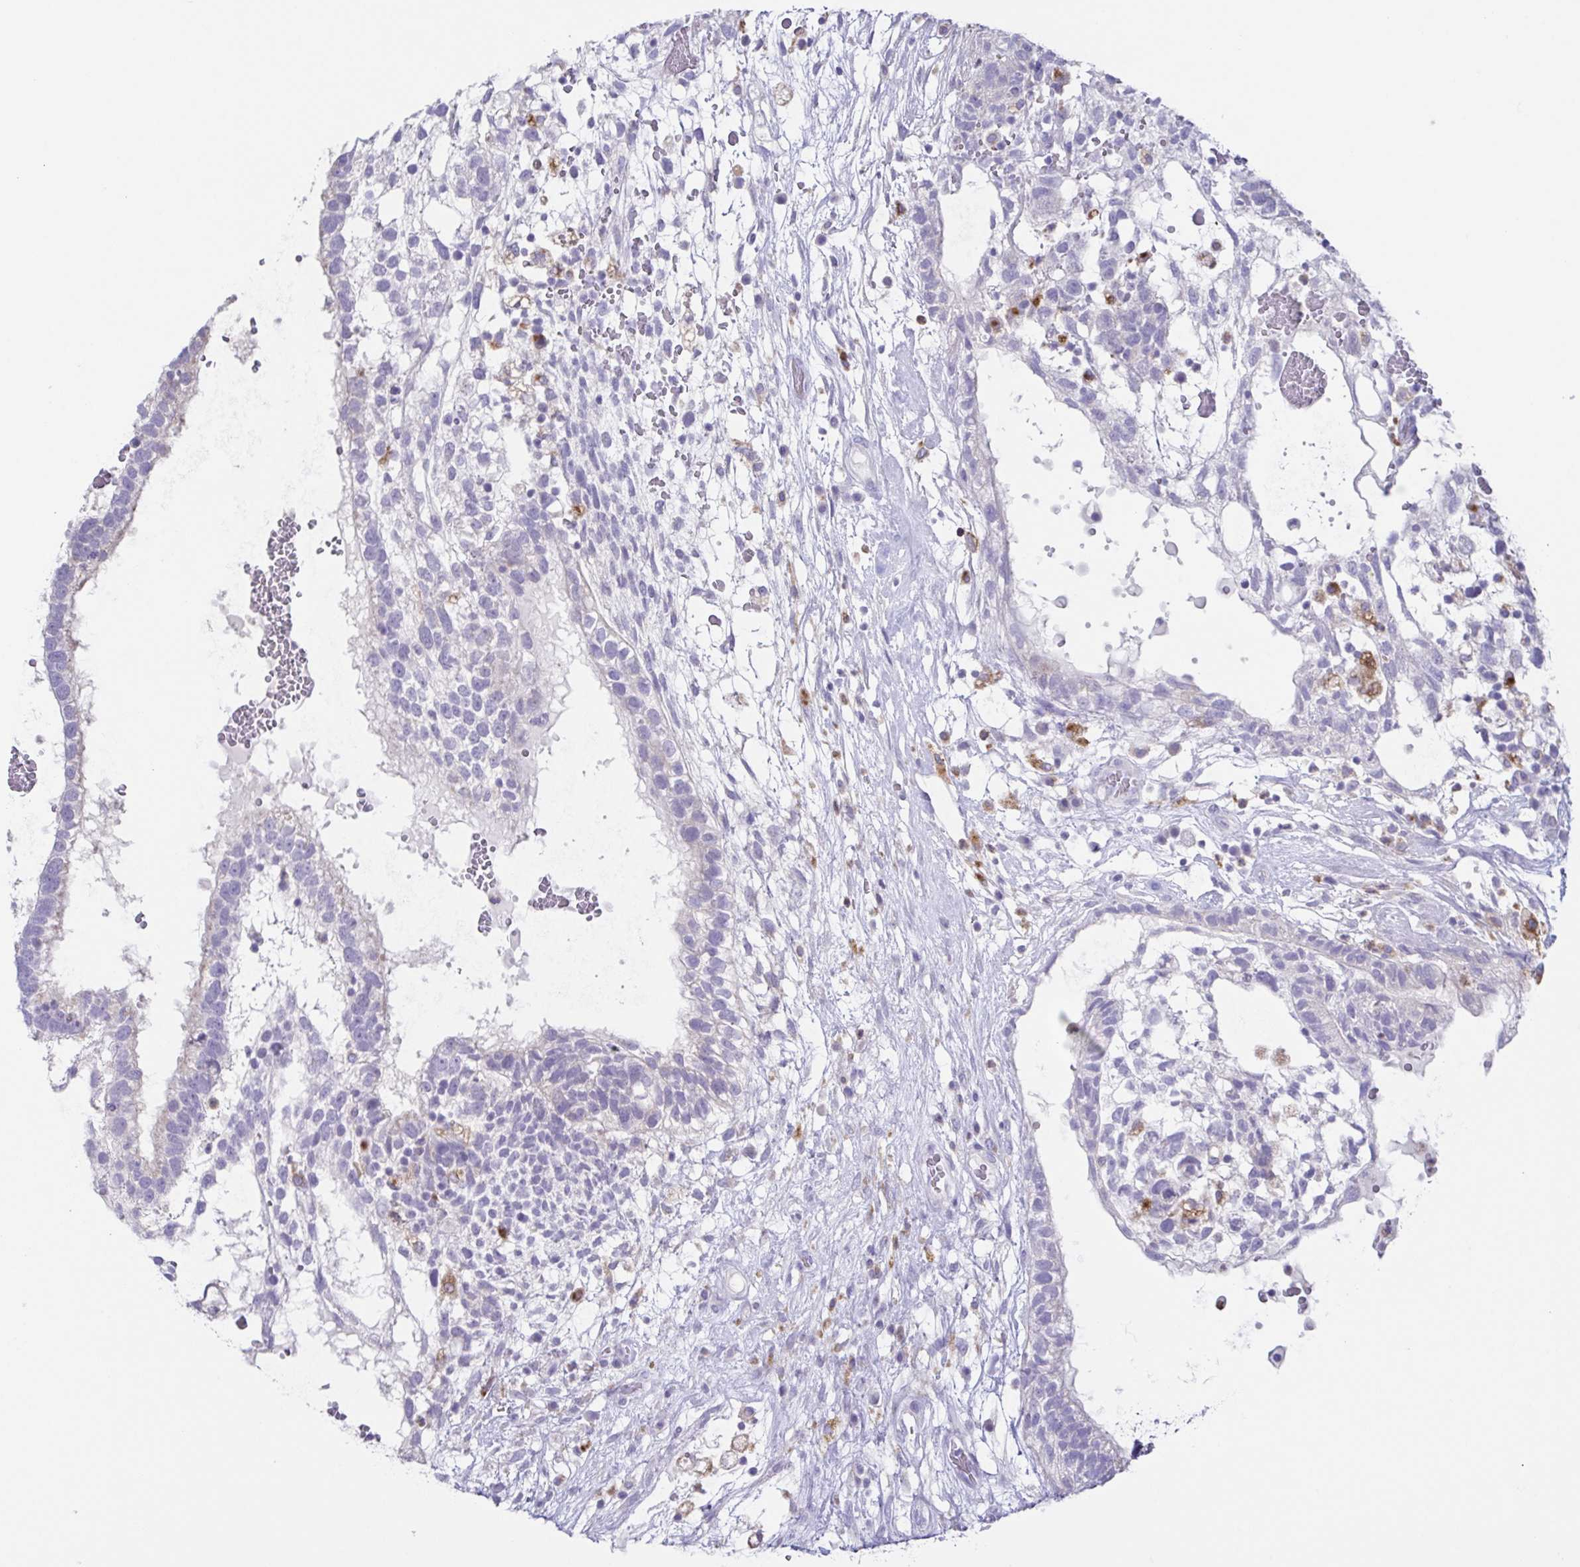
{"staining": {"intensity": "negative", "quantity": "none", "location": "none"}, "tissue": "testis cancer", "cell_type": "Tumor cells", "image_type": "cancer", "snomed": [{"axis": "morphology", "description": "Normal tissue, NOS"}, {"axis": "morphology", "description": "Carcinoma, Embryonal, NOS"}, {"axis": "topography", "description": "Testis"}], "caption": "Immunohistochemical staining of testis cancer (embryonal carcinoma) demonstrates no significant staining in tumor cells.", "gene": "ATP6V1G2", "patient": {"sex": "male", "age": 32}}